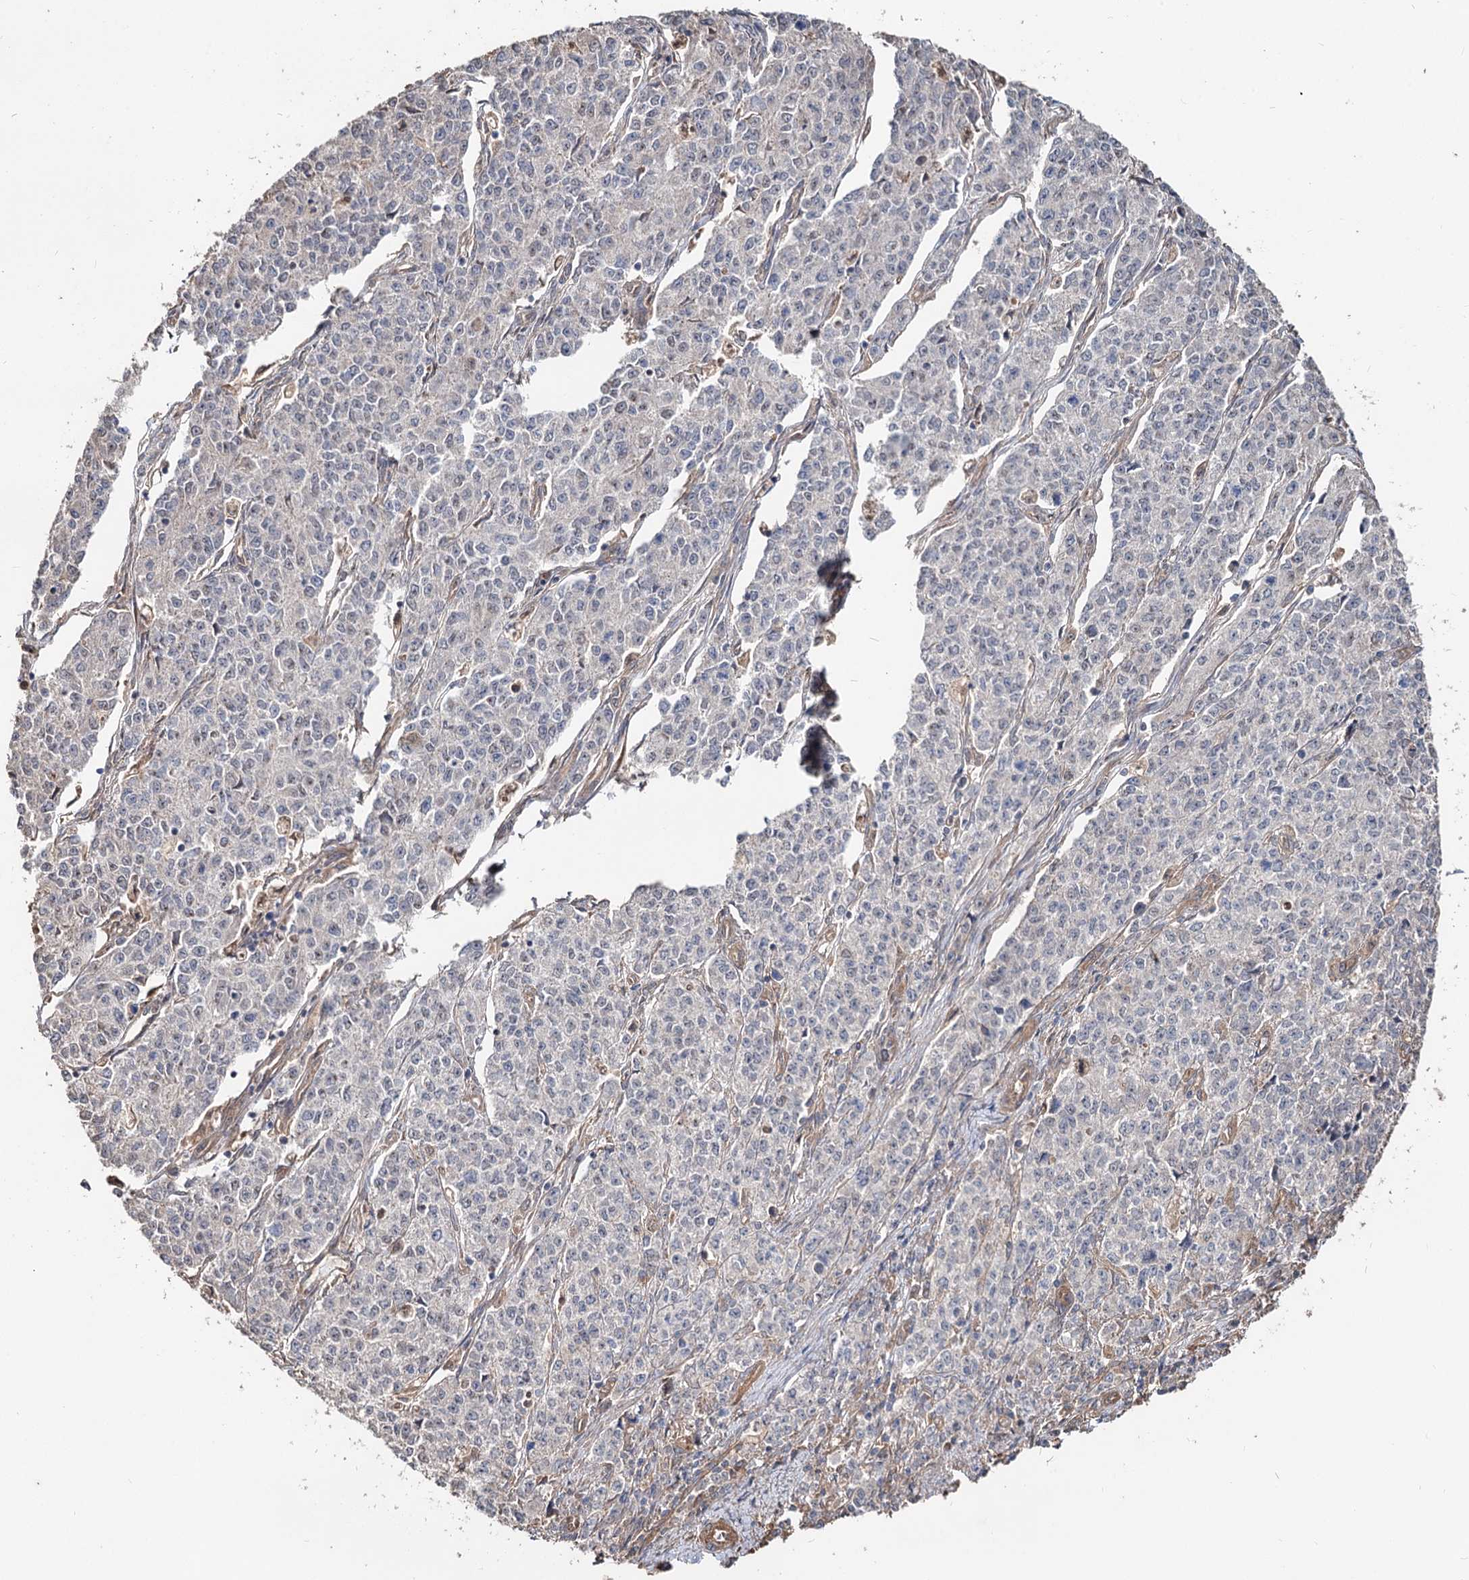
{"staining": {"intensity": "negative", "quantity": "none", "location": "none"}, "tissue": "endometrial cancer", "cell_type": "Tumor cells", "image_type": "cancer", "snomed": [{"axis": "morphology", "description": "Adenocarcinoma, NOS"}, {"axis": "topography", "description": "Endometrium"}], "caption": "Immunohistochemistry micrograph of neoplastic tissue: human endometrial cancer stained with DAB (3,3'-diaminobenzidine) displays no significant protein staining in tumor cells. (DAB immunohistochemistry, high magnification).", "gene": "SPART", "patient": {"sex": "female", "age": 50}}